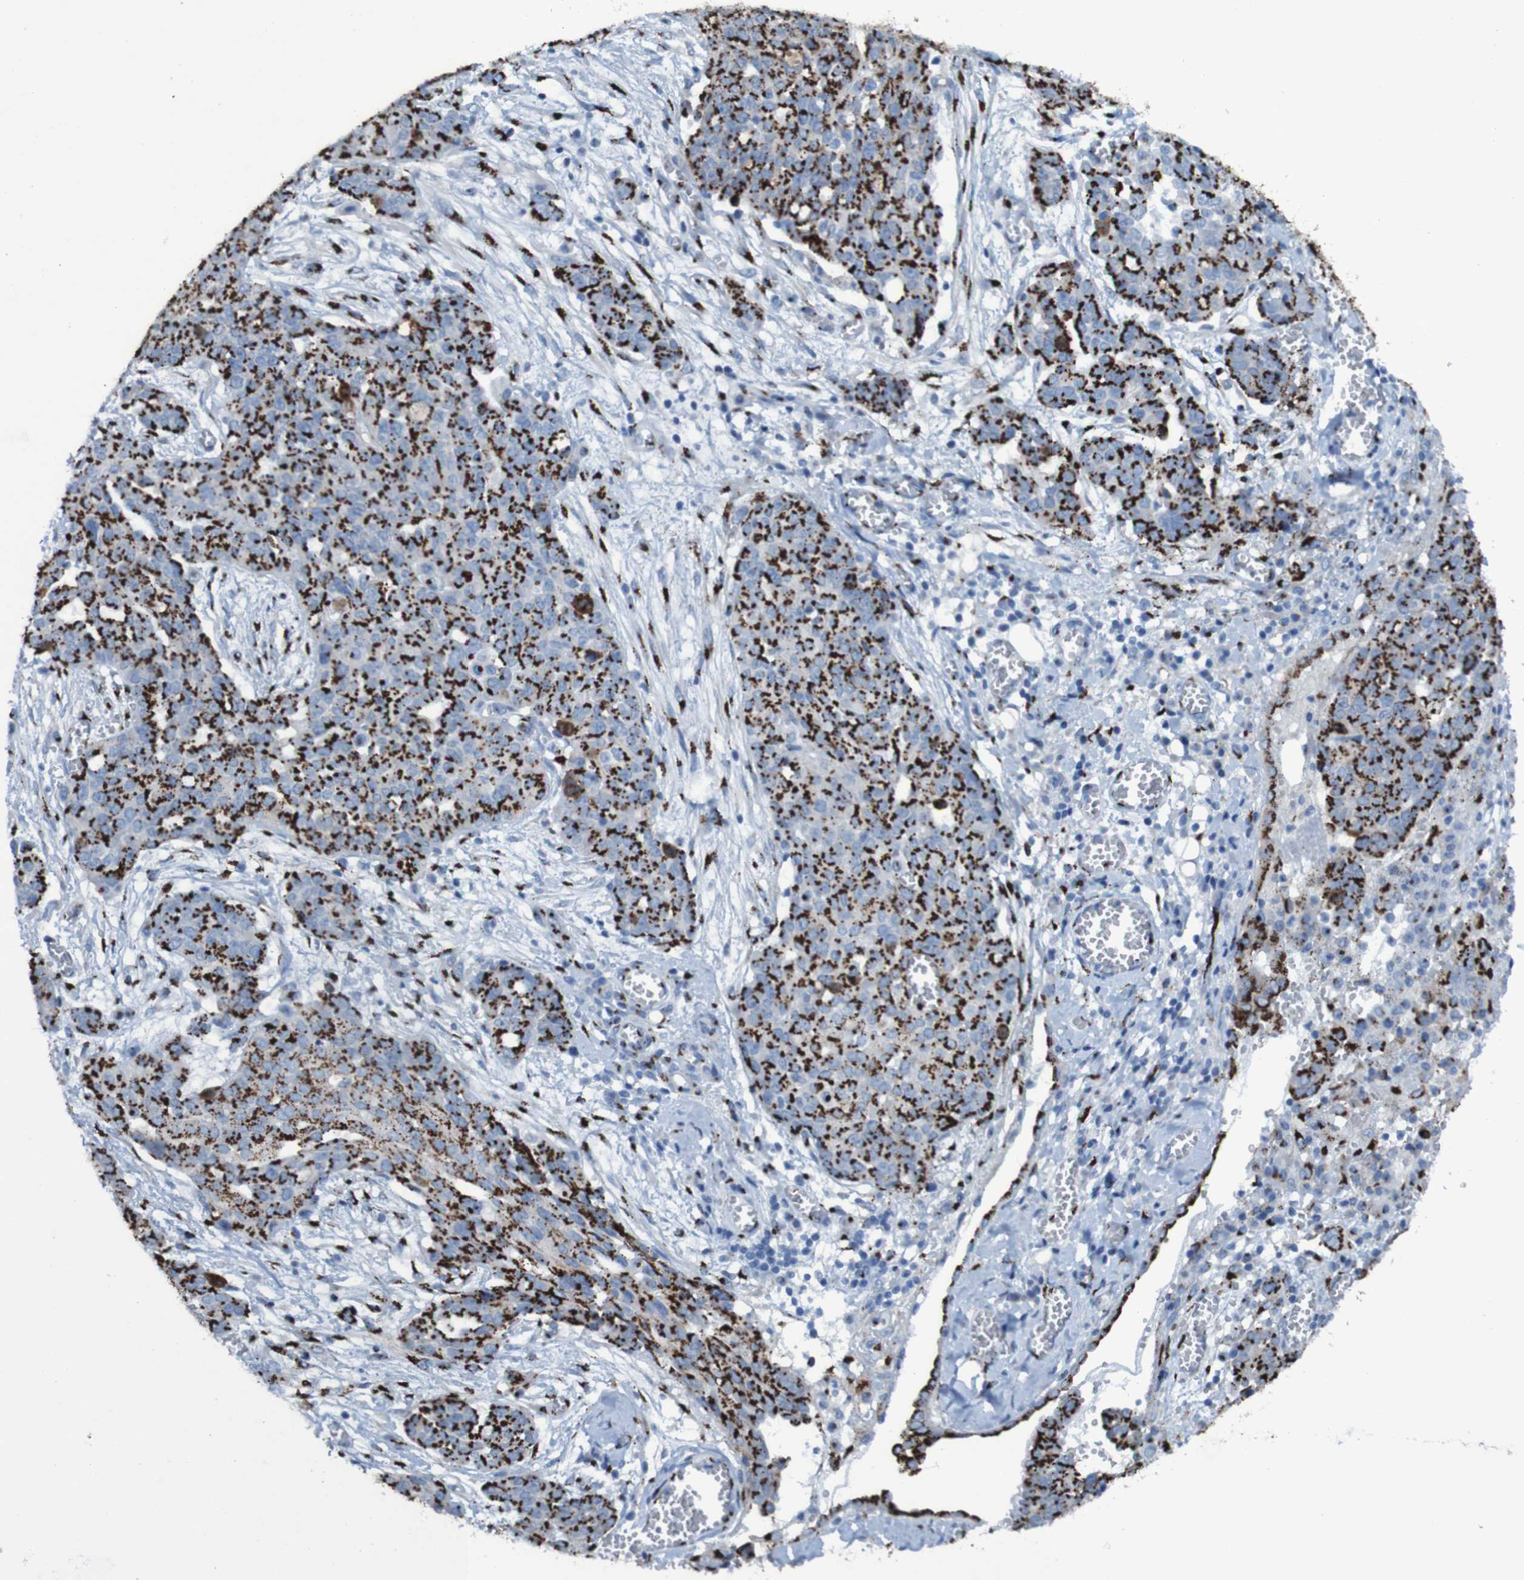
{"staining": {"intensity": "strong", "quantity": ">75%", "location": "cytoplasmic/membranous"}, "tissue": "ovarian cancer", "cell_type": "Tumor cells", "image_type": "cancer", "snomed": [{"axis": "morphology", "description": "Cystadenocarcinoma, serous, NOS"}, {"axis": "topography", "description": "Soft tissue"}, {"axis": "topography", "description": "Ovary"}], "caption": "Strong cytoplasmic/membranous protein staining is present in about >75% of tumor cells in ovarian cancer (serous cystadenocarcinoma).", "gene": "GOLM1", "patient": {"sex": "female", "age": 57}}